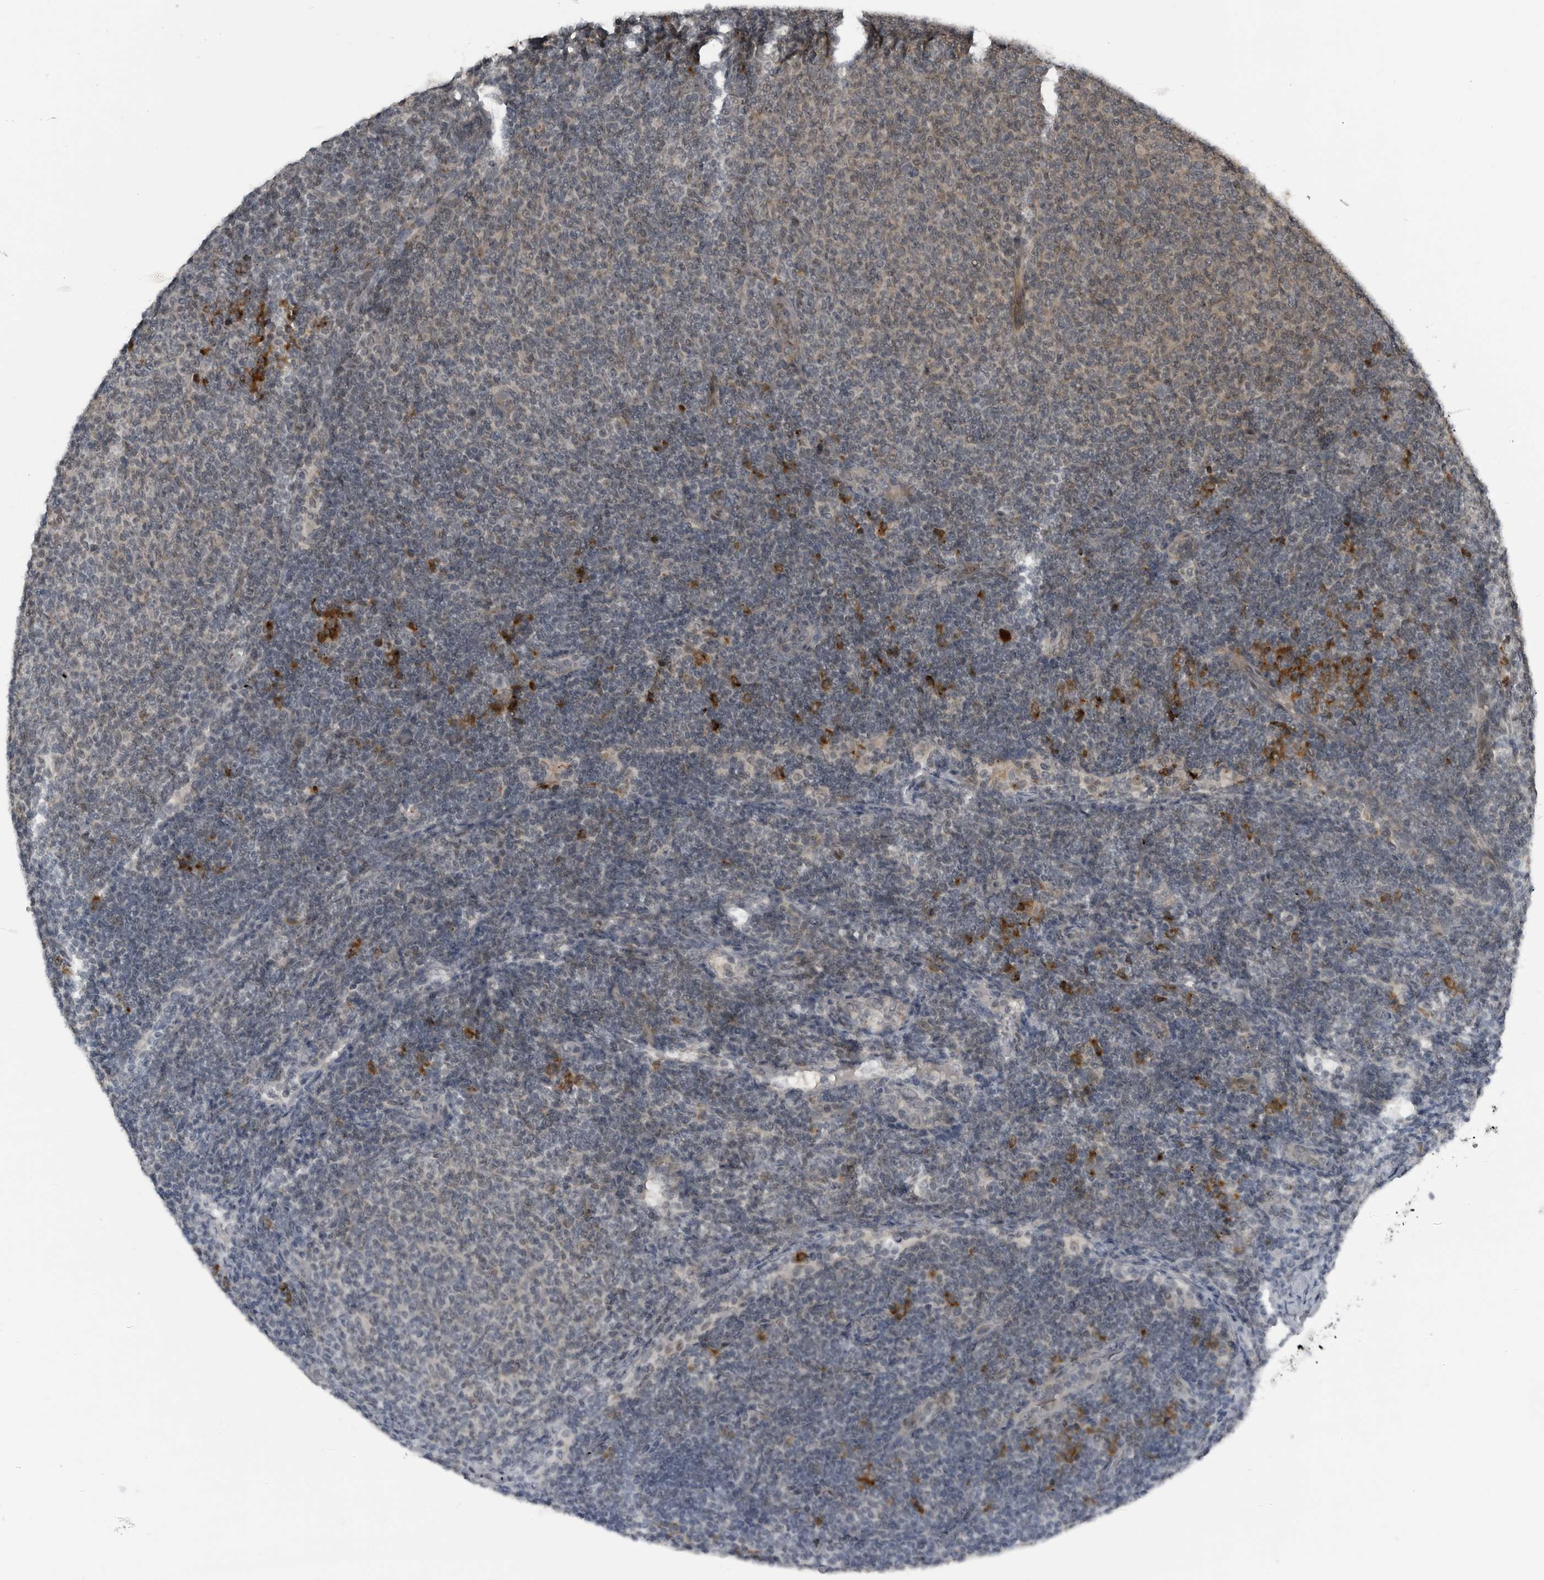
{"staining": {"intensity": "negative", "quantity": "none", "location": "none"}, "tissue": "lymphoma", "cell_type": "Tumor cells", "image_type": "cancer", "snomed": [{"axis": "morphology", "description": "Malignant lymphoma, non-Hodgkin's type, Low grade"}, {"axis": "topography", "description": "Lymph node"}], "caption": "The immunohistochemistry image has no significant positivity in tumor cells of malignant lymphoma, non-Hodgkin's type (low-grade) tissue.", "gene": "GAK", "patient": {"sex": "male", "age": 66}}